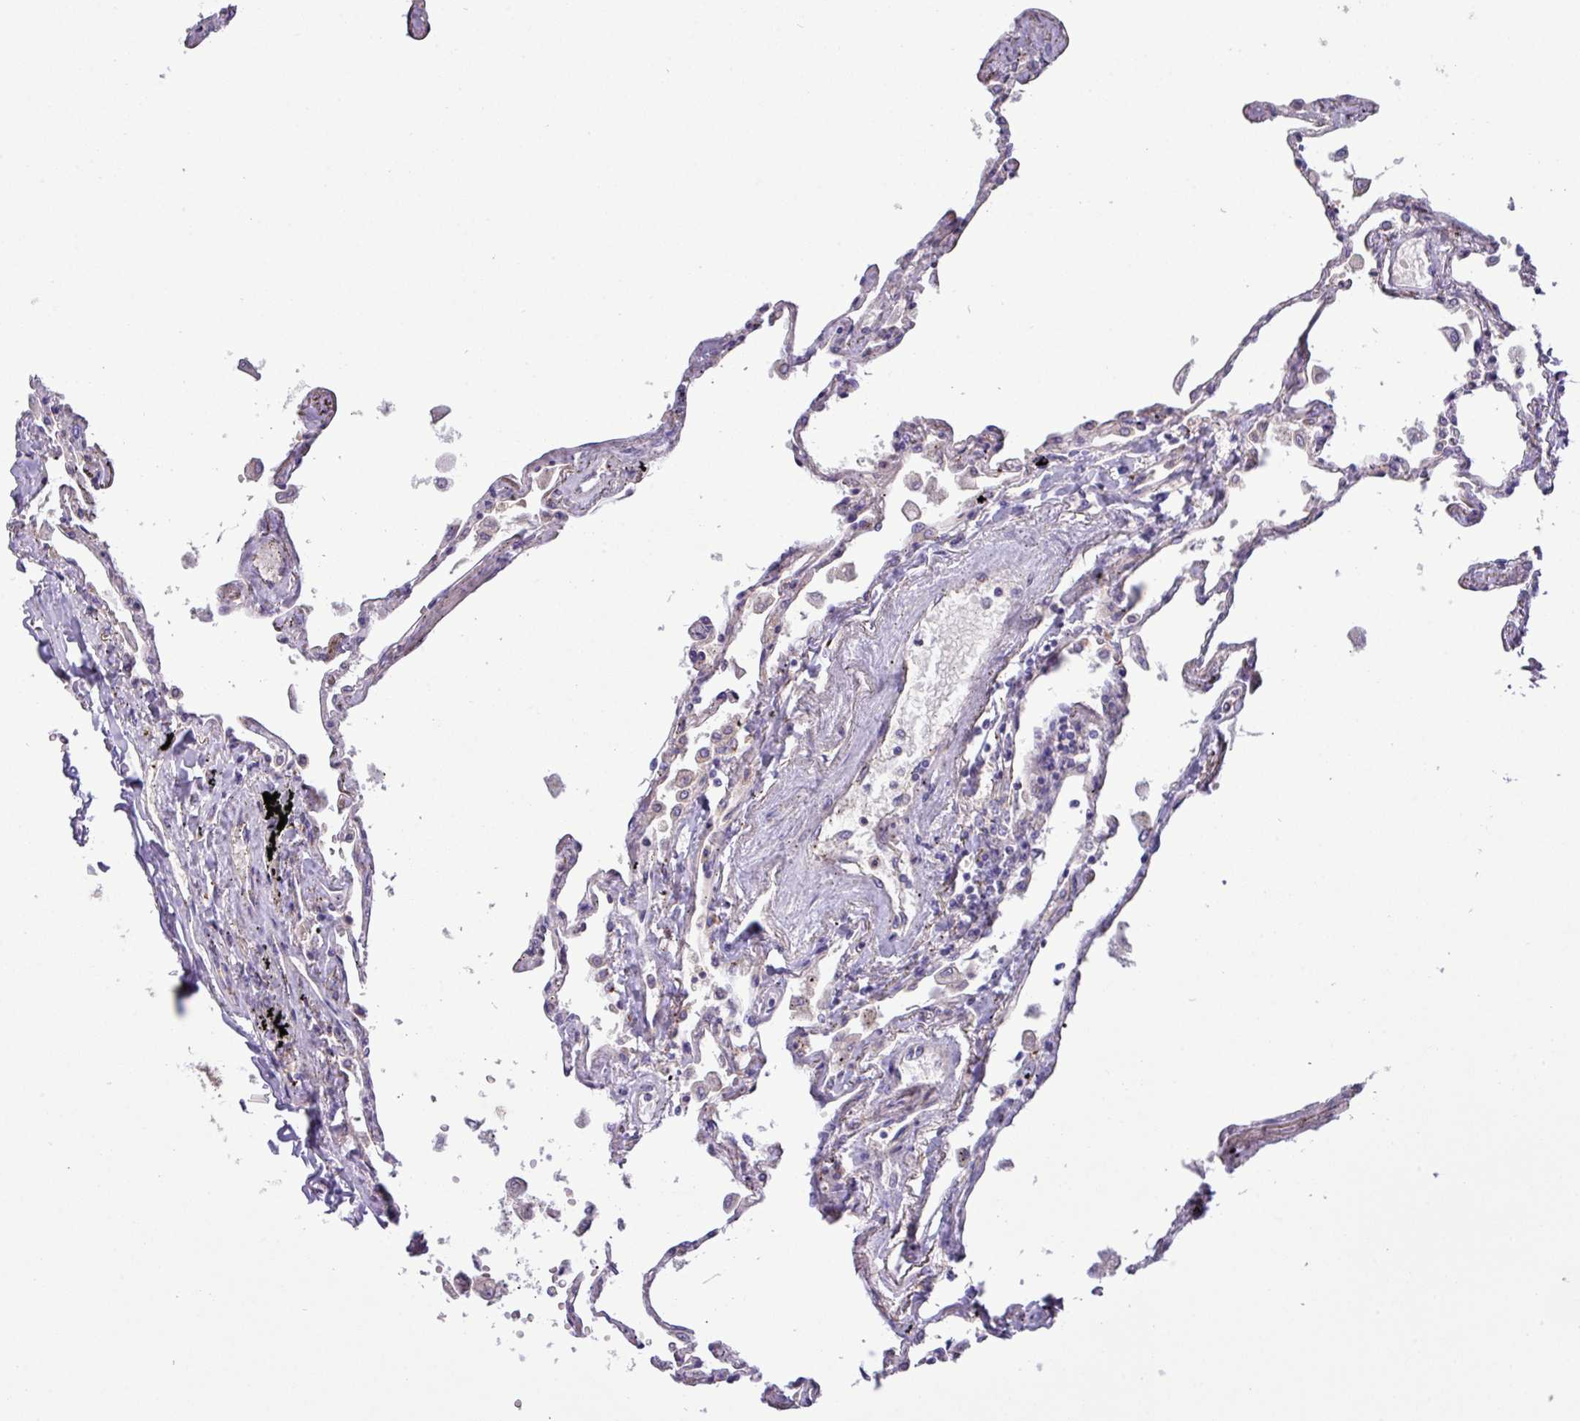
{"staining": {"intensity": "moderate", "quantity": "25%-75%", "location": "cytoplasmic/membranous"}, "tissue": "lung", "cell_type": "Alveolar cells", "image_type": "normal", "snomed": [{"axis": "morphology", "description": "Normal tissue, NOS"}, {"axis": "topography", "description": "Lung"}], "caption": "Protein staining of unremarkable lung reveals moderate cytoplasmic/membranous positivity in about 25%-75% of alveolar cells. The protein of interest is shown in brown color, while the nuclei are stained blue.", "gene": "RAB19", "patient": {"sex": "female", "age": 67}}